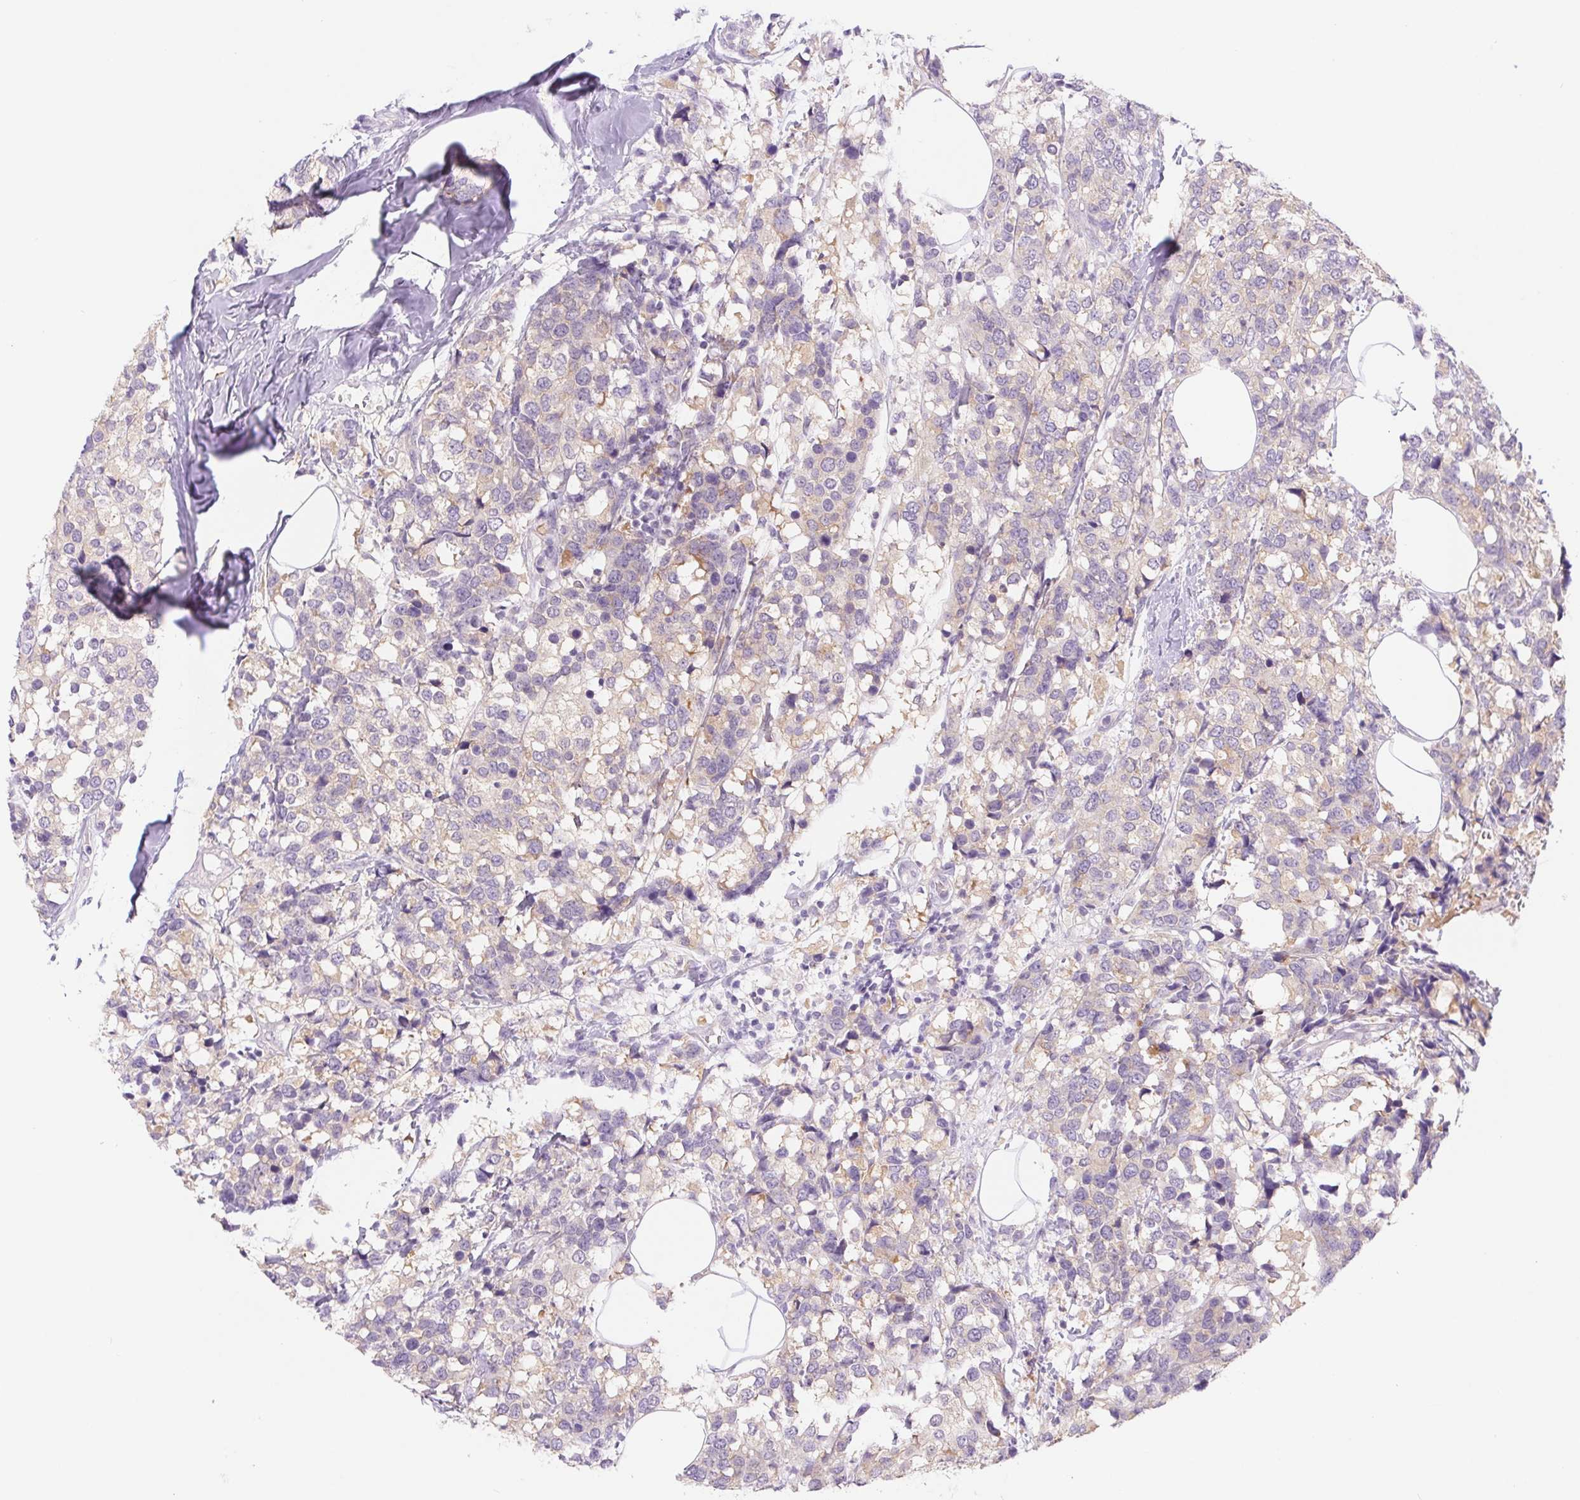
{"staining": {"intensity": "weak", "quantity": "<25%", "location": "cytoplasmic/membranous"}, "tissue": "breast cancer", "cell_type": "Tumor cells", "image_type": "cancer", "snomed": [{"axis": "morphology", "description": "Lobular carcinoma"}, {"axis": "topography", "description": "Breast"}], "caption": "IHC micrograph of human breast cancer stained for a protein (brown), which shows no positivity in tumor cells.", "gene": "DYNC2LI1", "patient": {"sex": "female", "age": 59}}